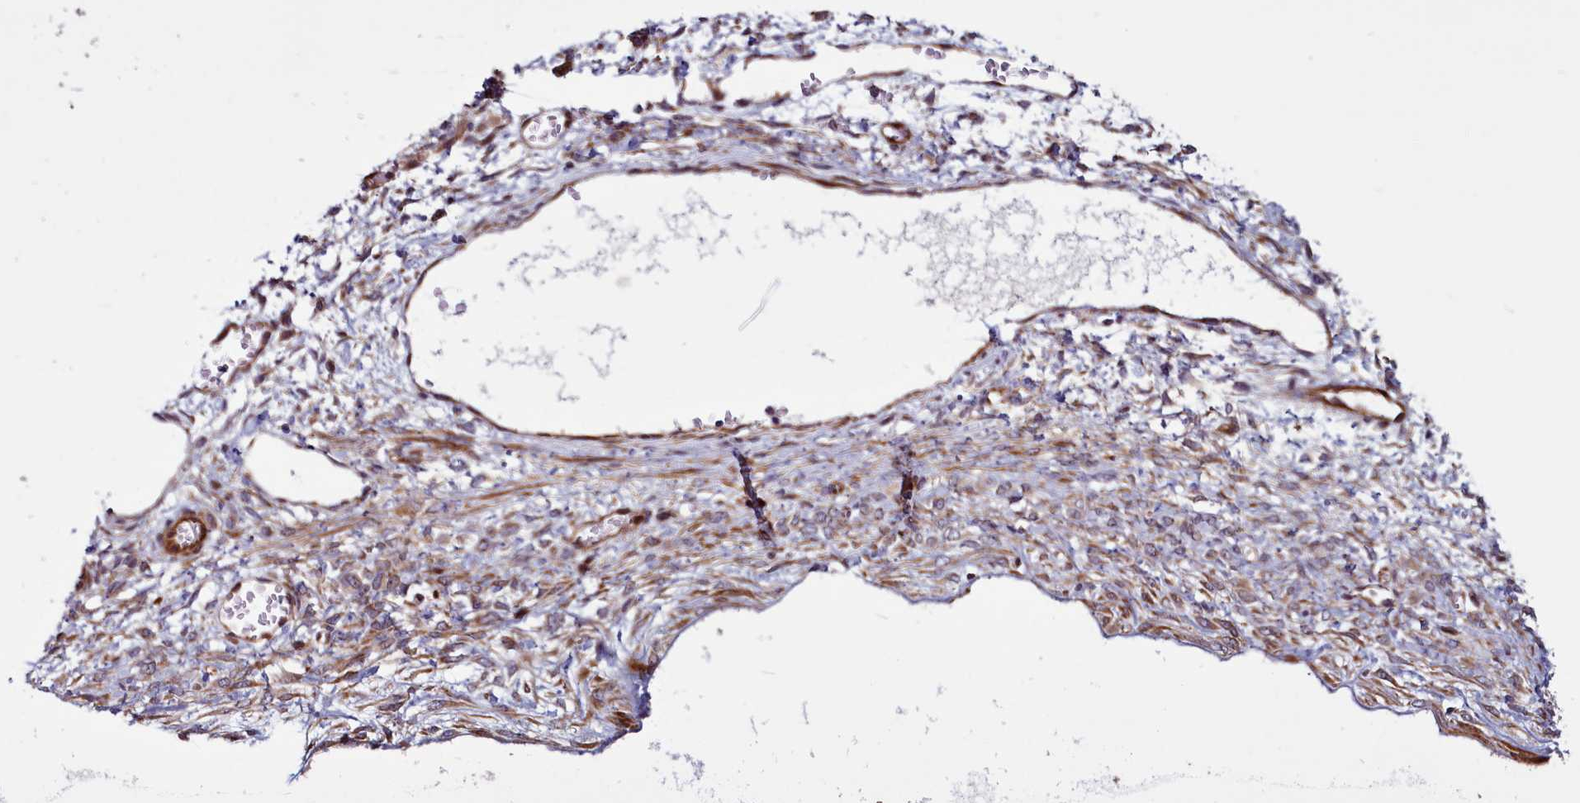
{"staining": {"intensity": "strong", "quantity": ">75%", "location": "cytoplasmic/membranous"}, "tissue": "ovarian cancer", "cell_type": "Tumor cells", "image_type": "cancer", "snomed": [{"axis": "morphology", "description": "Cystadenocarcinoma, mucinous, NOS"}, {"axis": "topography", "description": "Ovary"}], "caption": "High-power microscopy captured an immunohistochemistry photomicrograph of ovarian cancer (mucinous cystadenocarcinoma), revealing strong cytoplasmic/membranous expression in about >75% of tumor cells.", "gene": "MCRIP1", "patient": {"sex": "female", "age": 73}}